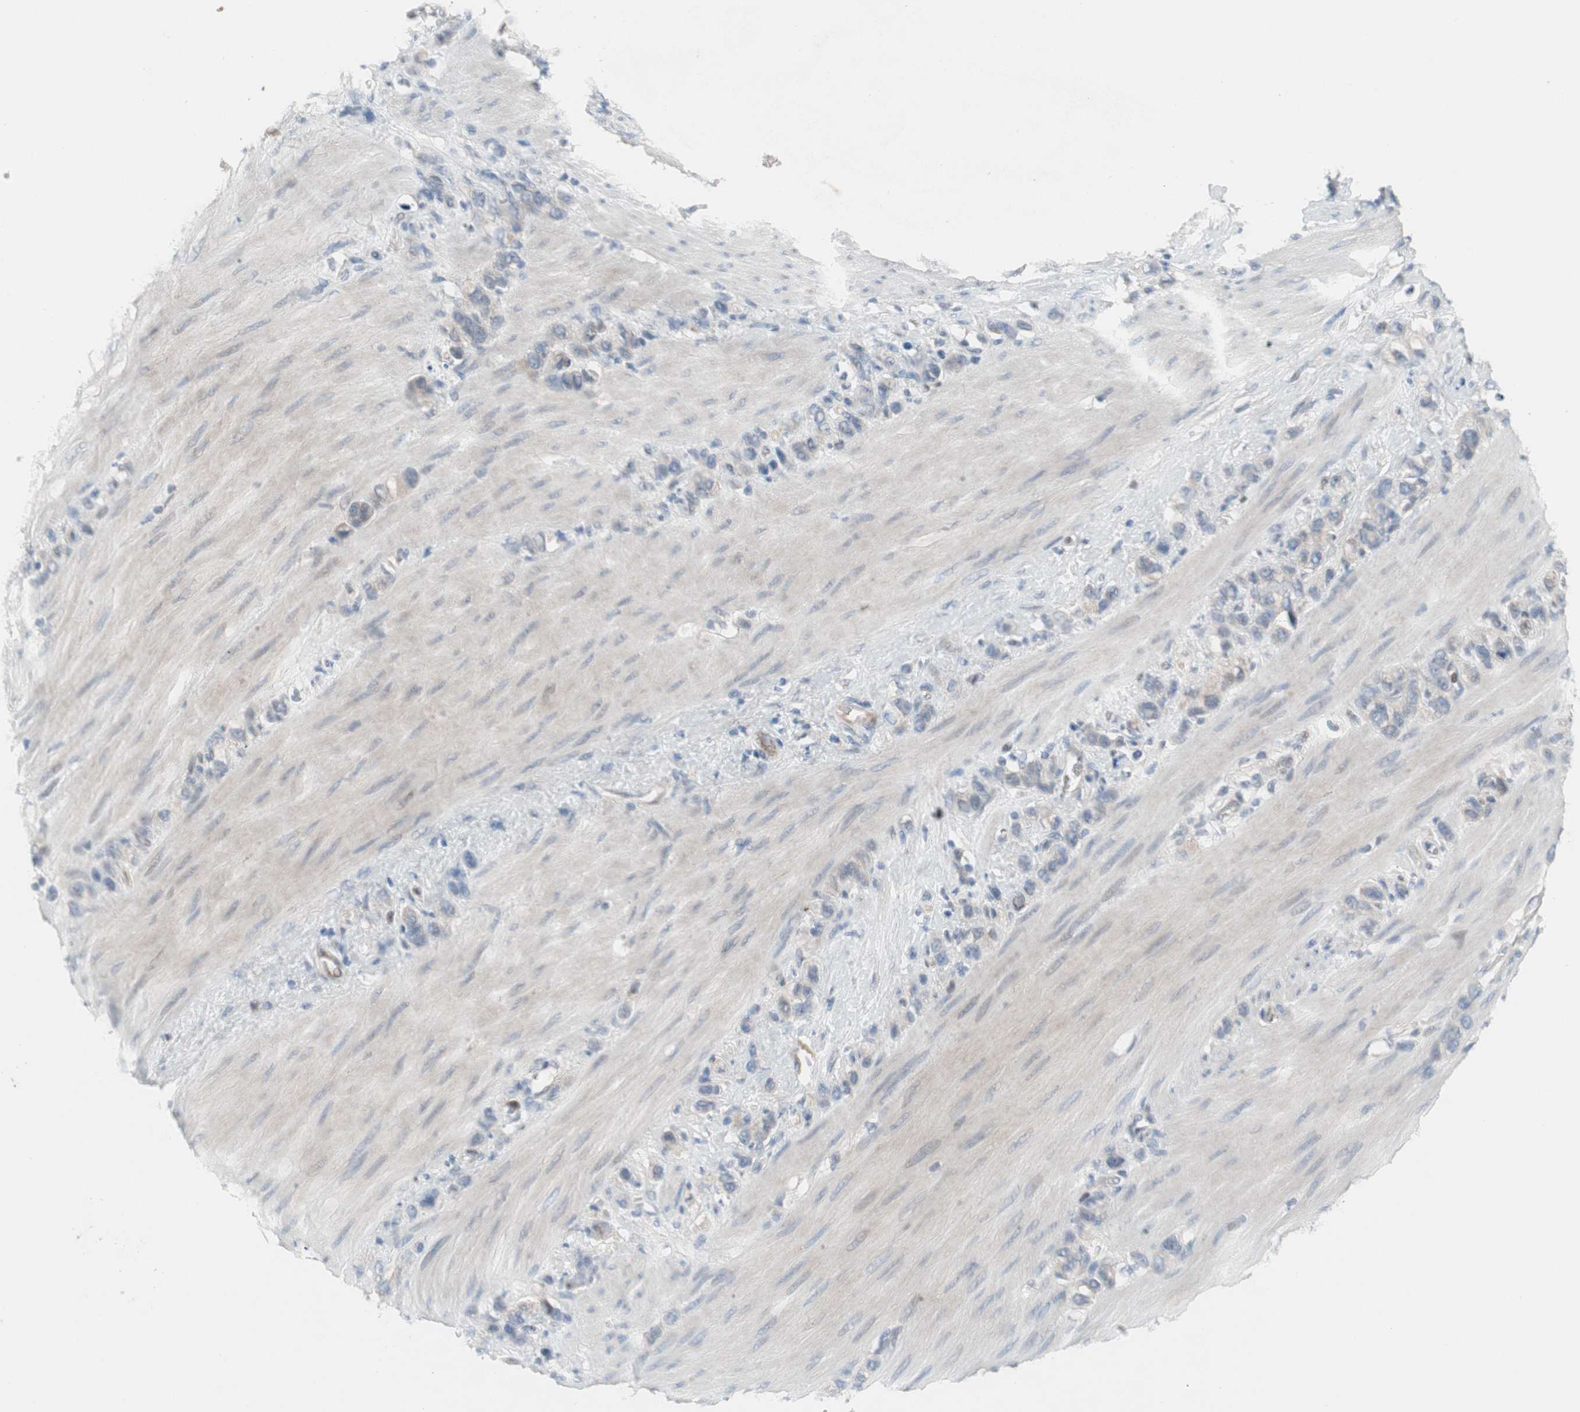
{"staining": {"intensity": "negative", "quantity": "none", "location": "none"}, "tissue": "stomach cancer", "cell_type": "Tumor cells", "image_type": "cancer", "snomed": [{"axis": "morphology", "description": "Normal tissue, NOS"}, {"axis": "morphology", "description": "Adenocarcinoma, NOS"}, {"axis": "morphology", "description": "Adenocarcinoma, High grade"}, {"axis": "topography", "description": "Stomach, upper"}, {"axis": "topography", "description": "Stomach"}], "caption": "Immunohistochemistry of human stomach cancer (high-grade adenocarcinoma) reveals no positivity in tumor cells.", "gene": "CAND2", "patient": {"sex": "female", "age": 65}}